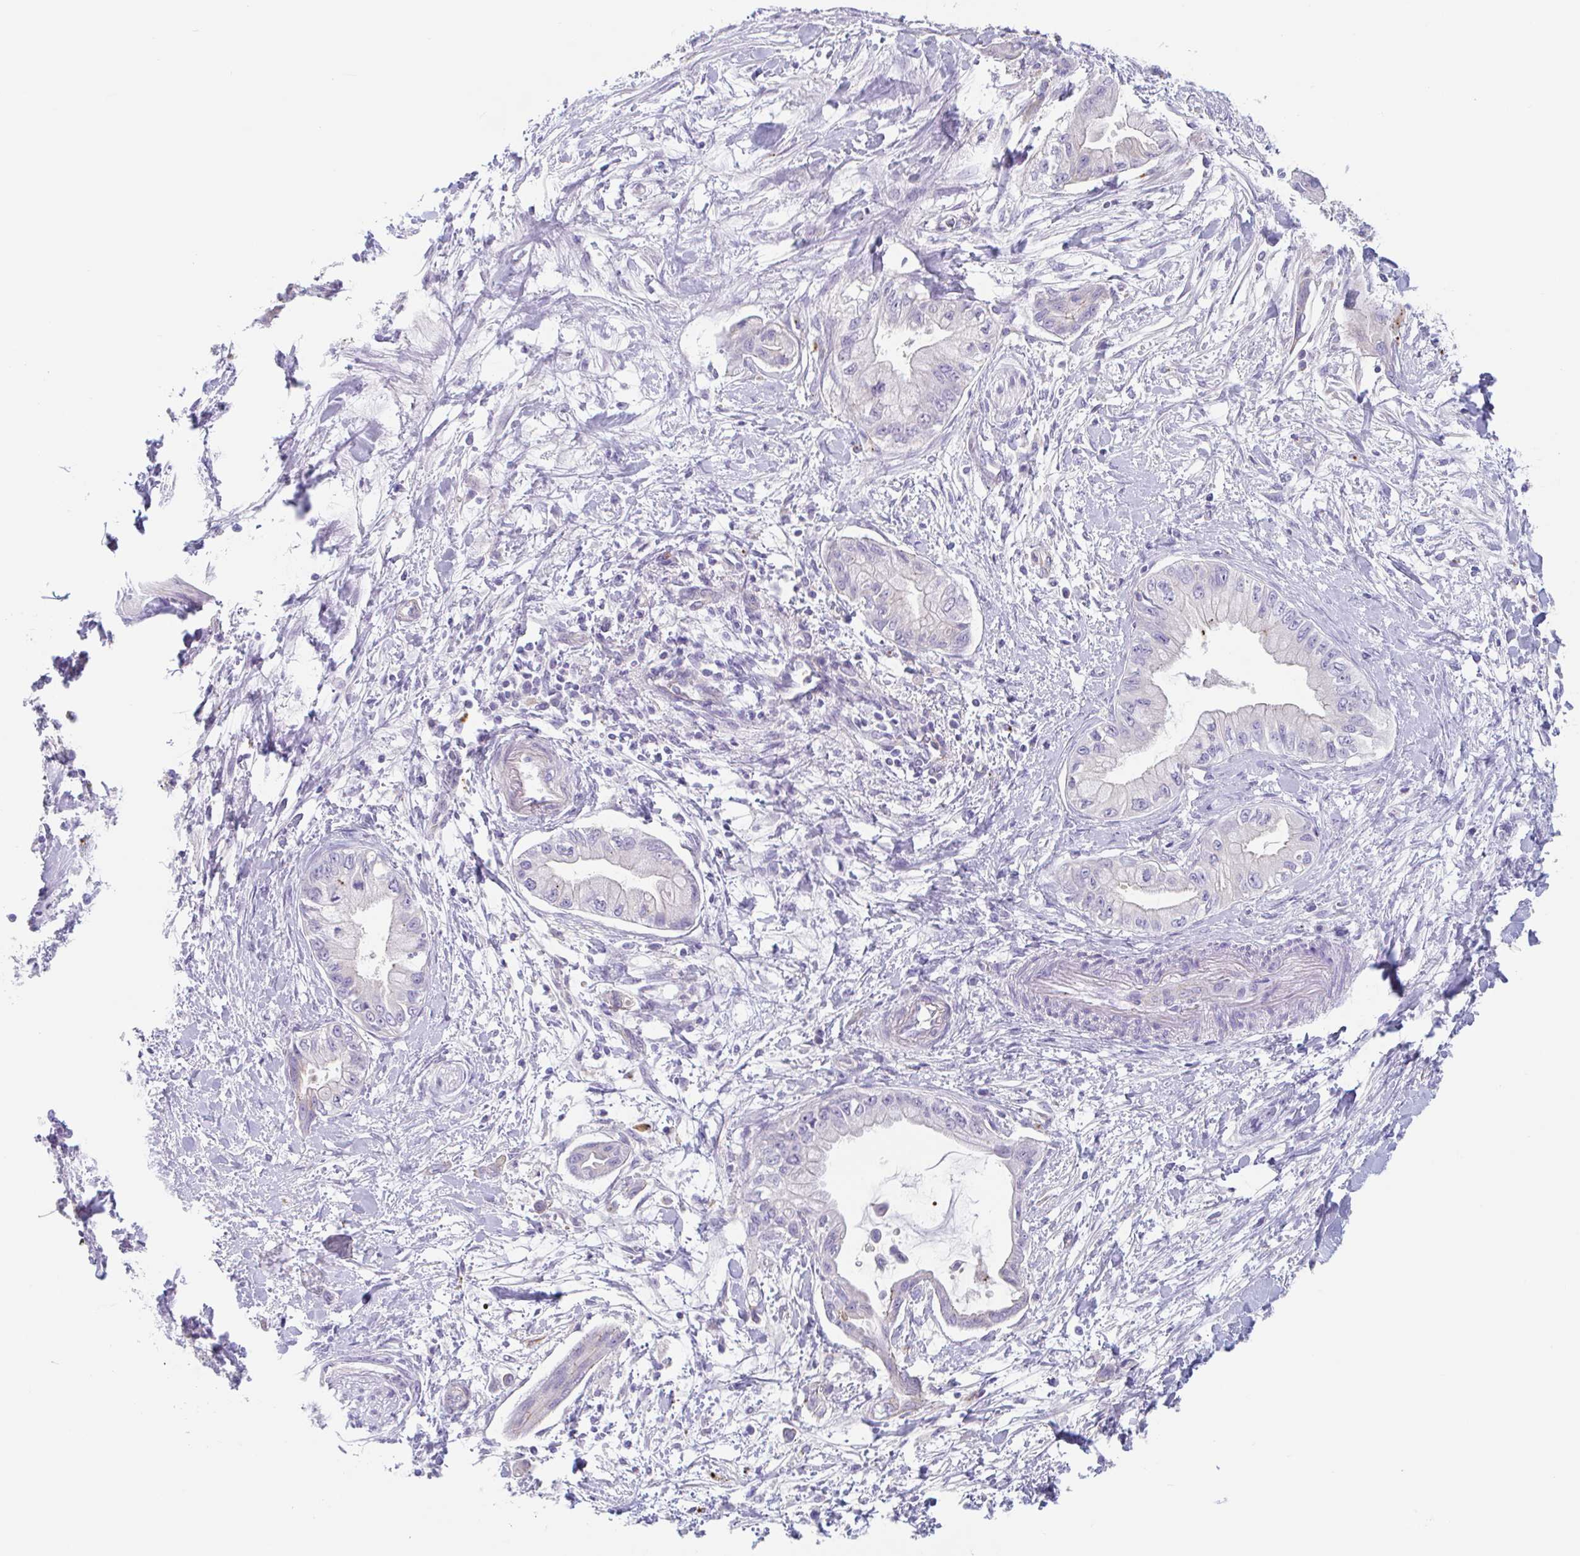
{"staining": {"intensity": "negative", "quantity": "none", "location": "none"}, "tissue": "pancreatic cancer", "cell_type": "Tumor cells", "image_type": "cancer", "snomed": [{"axis": "morphology", "description": "Adenocarcinoma, NOS"}, {"axis": "topography", "description": "Pancreas"}], "caption": "This is a image of immunohistochemistry (IHC) staining of pancreatic cancer (adenocarcinoma), which shows no staining in tumor cells.", "gene": "LENG9", "patient": {"sex": "male", "age": 48}}